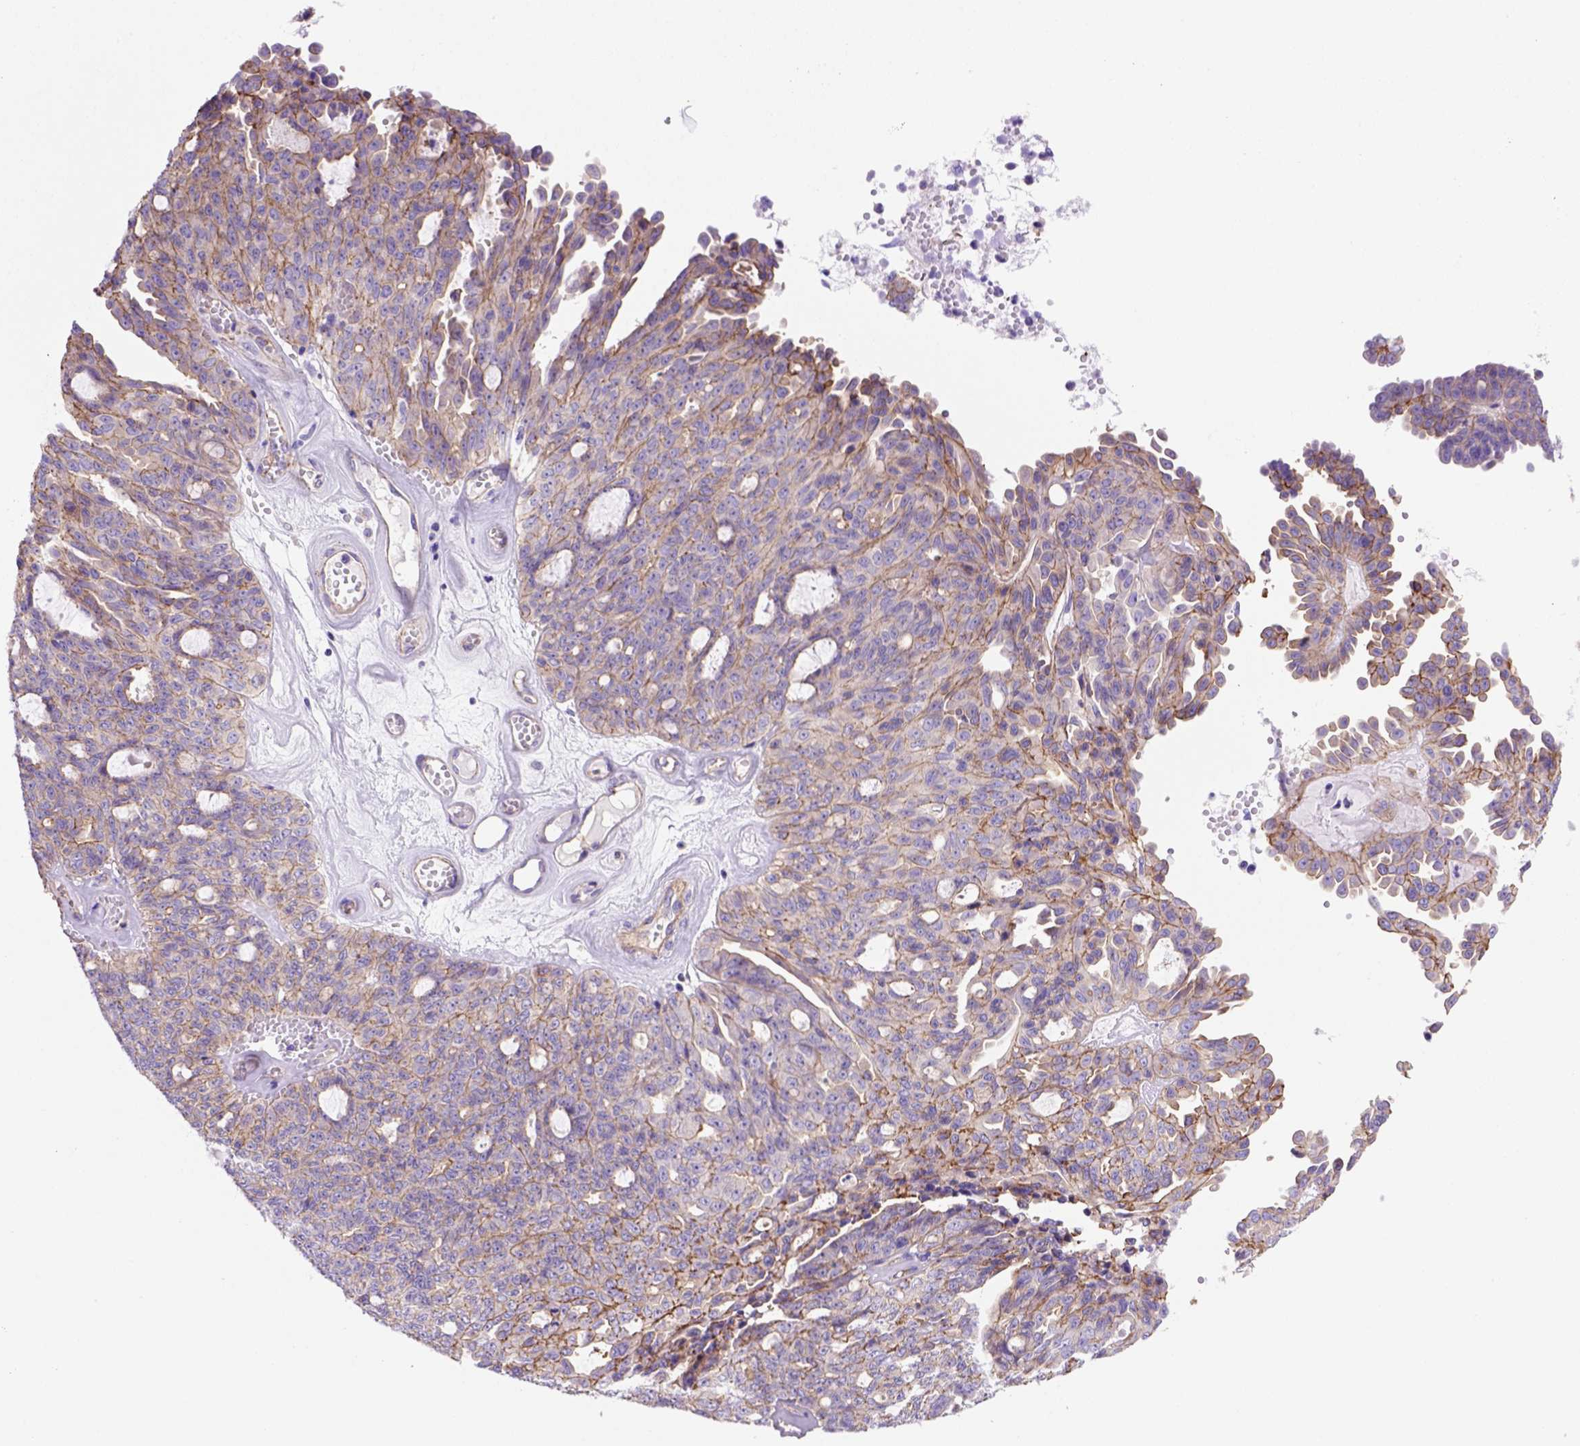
{"staining": {"intensity": "moderate", "quantity": ">75%", "location": "cytoplasmic/membranous"}, "tissue": "ovarian cancer", "cell_type": "Tumor cells", "image_type": "cancer", "snomed": [{"axis": "morphology", "description": "Cystadenocarcinoma, serous, NOS"}, {"axis": "topography", "description": "Ovary"}], "caption": "DAB immunohistochemical staining of ovarian cancer (serous cystadenocarcinoma) exhibits moderate cytoplasmic/membranous protein expression in about >75% of tumor cells.", "gene": "PEX12", "patient": {"sex": "female", "age": 71}}